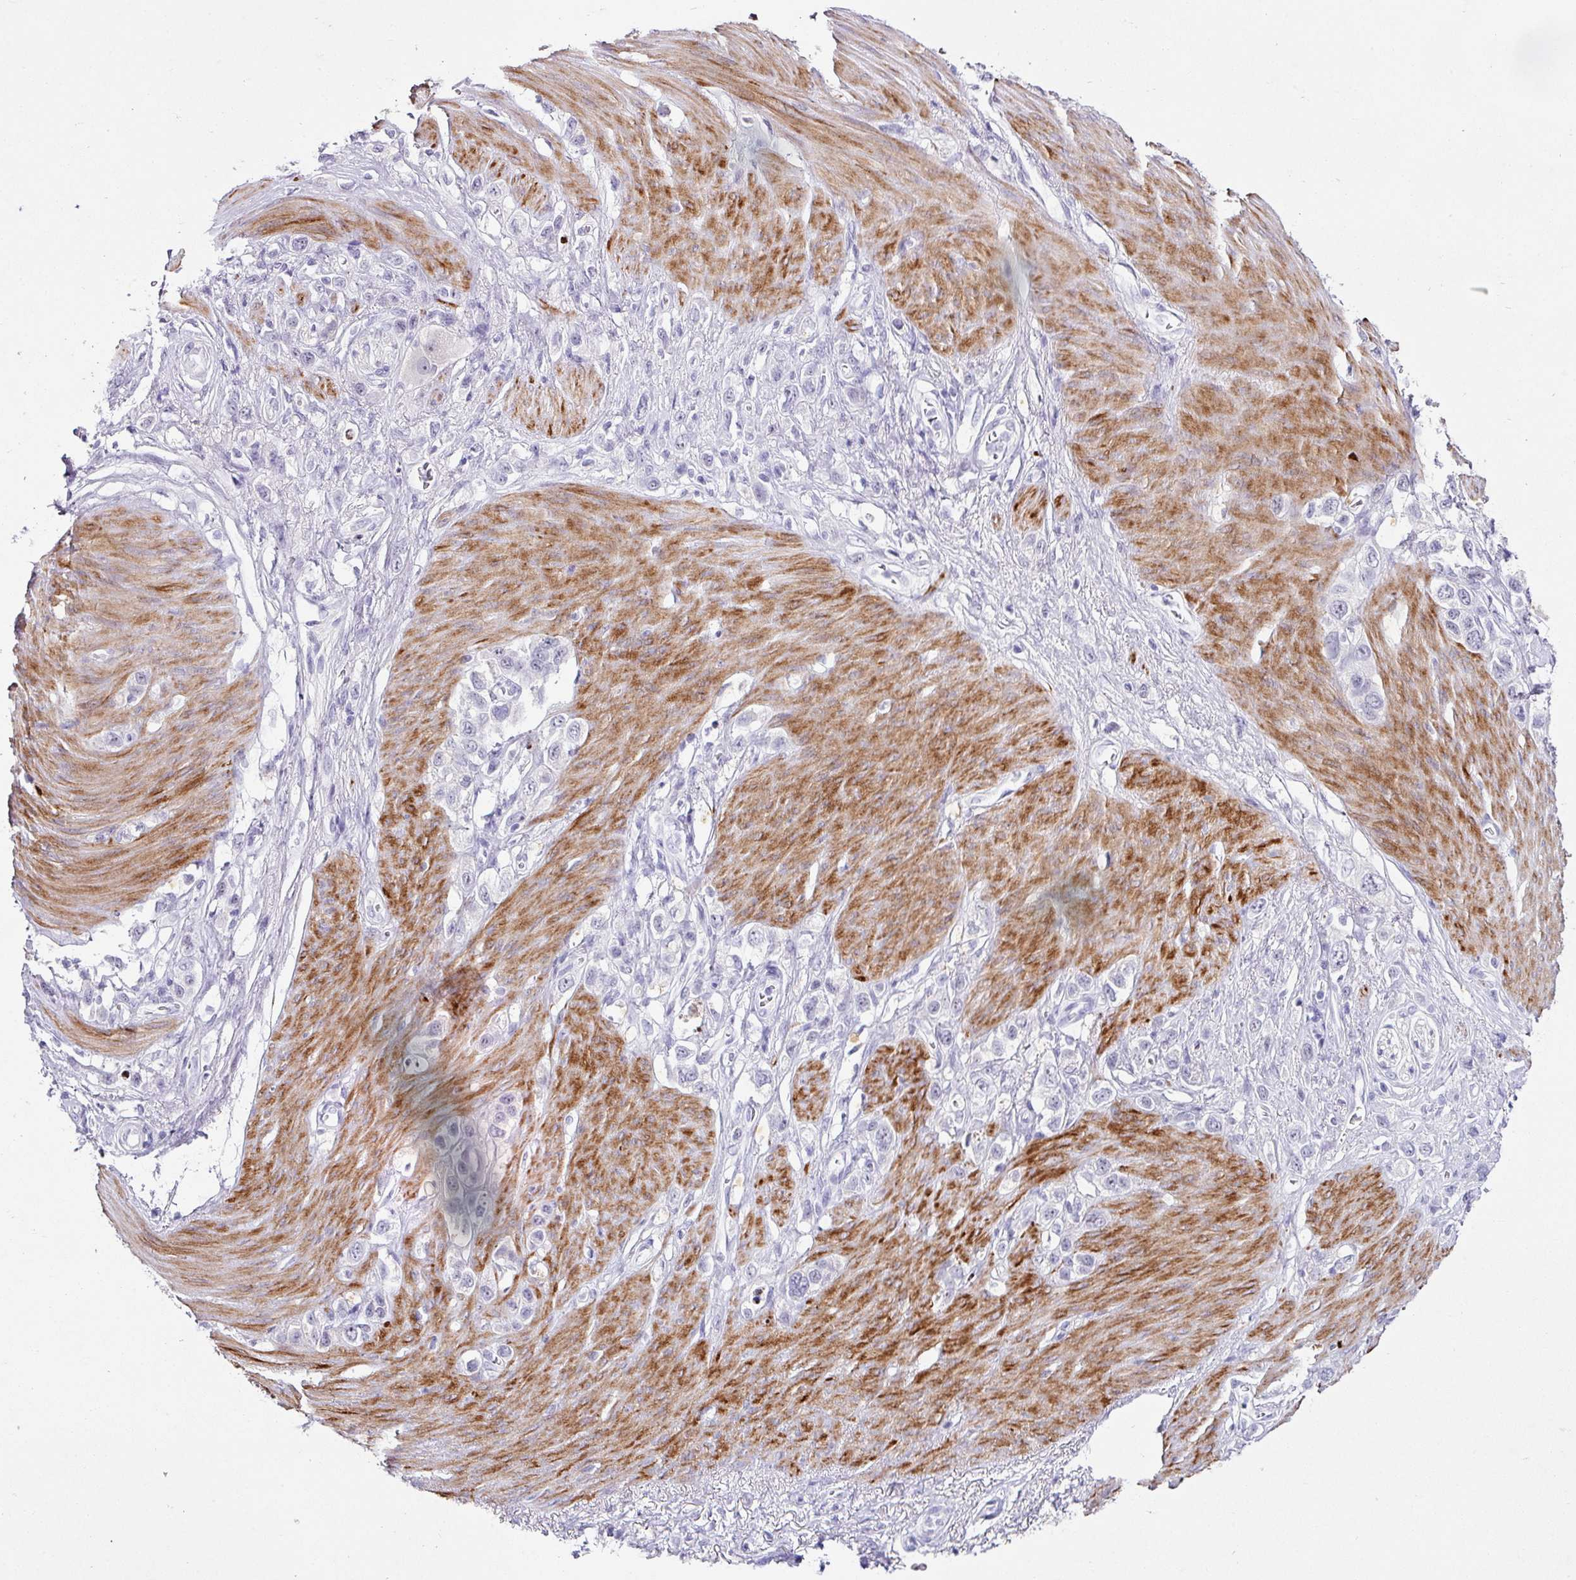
{"staining": {"intensity": "negative", "quantity": "none", "location": "none"}, "tissue": "stomach cancer", "cell_type": "Tumor cells", "image_type": "cancer", "snomed": [{"axis": "morphology", "description": "Adenocarcinoma, NOS"}, {"axis": "topography", "description": "Stomach"}], "caption": "High magnification brightfield microscopy of adenocarcinoma (stomach) stained with DAB (brown) and counterstained with hematoxylin (blue): tumor cells show no significant expression. (DAB immunohistochemistry with hematoxylin counter stain).", "gene": "TRA2A", "patient": {"sex": "female", "age": 65}}